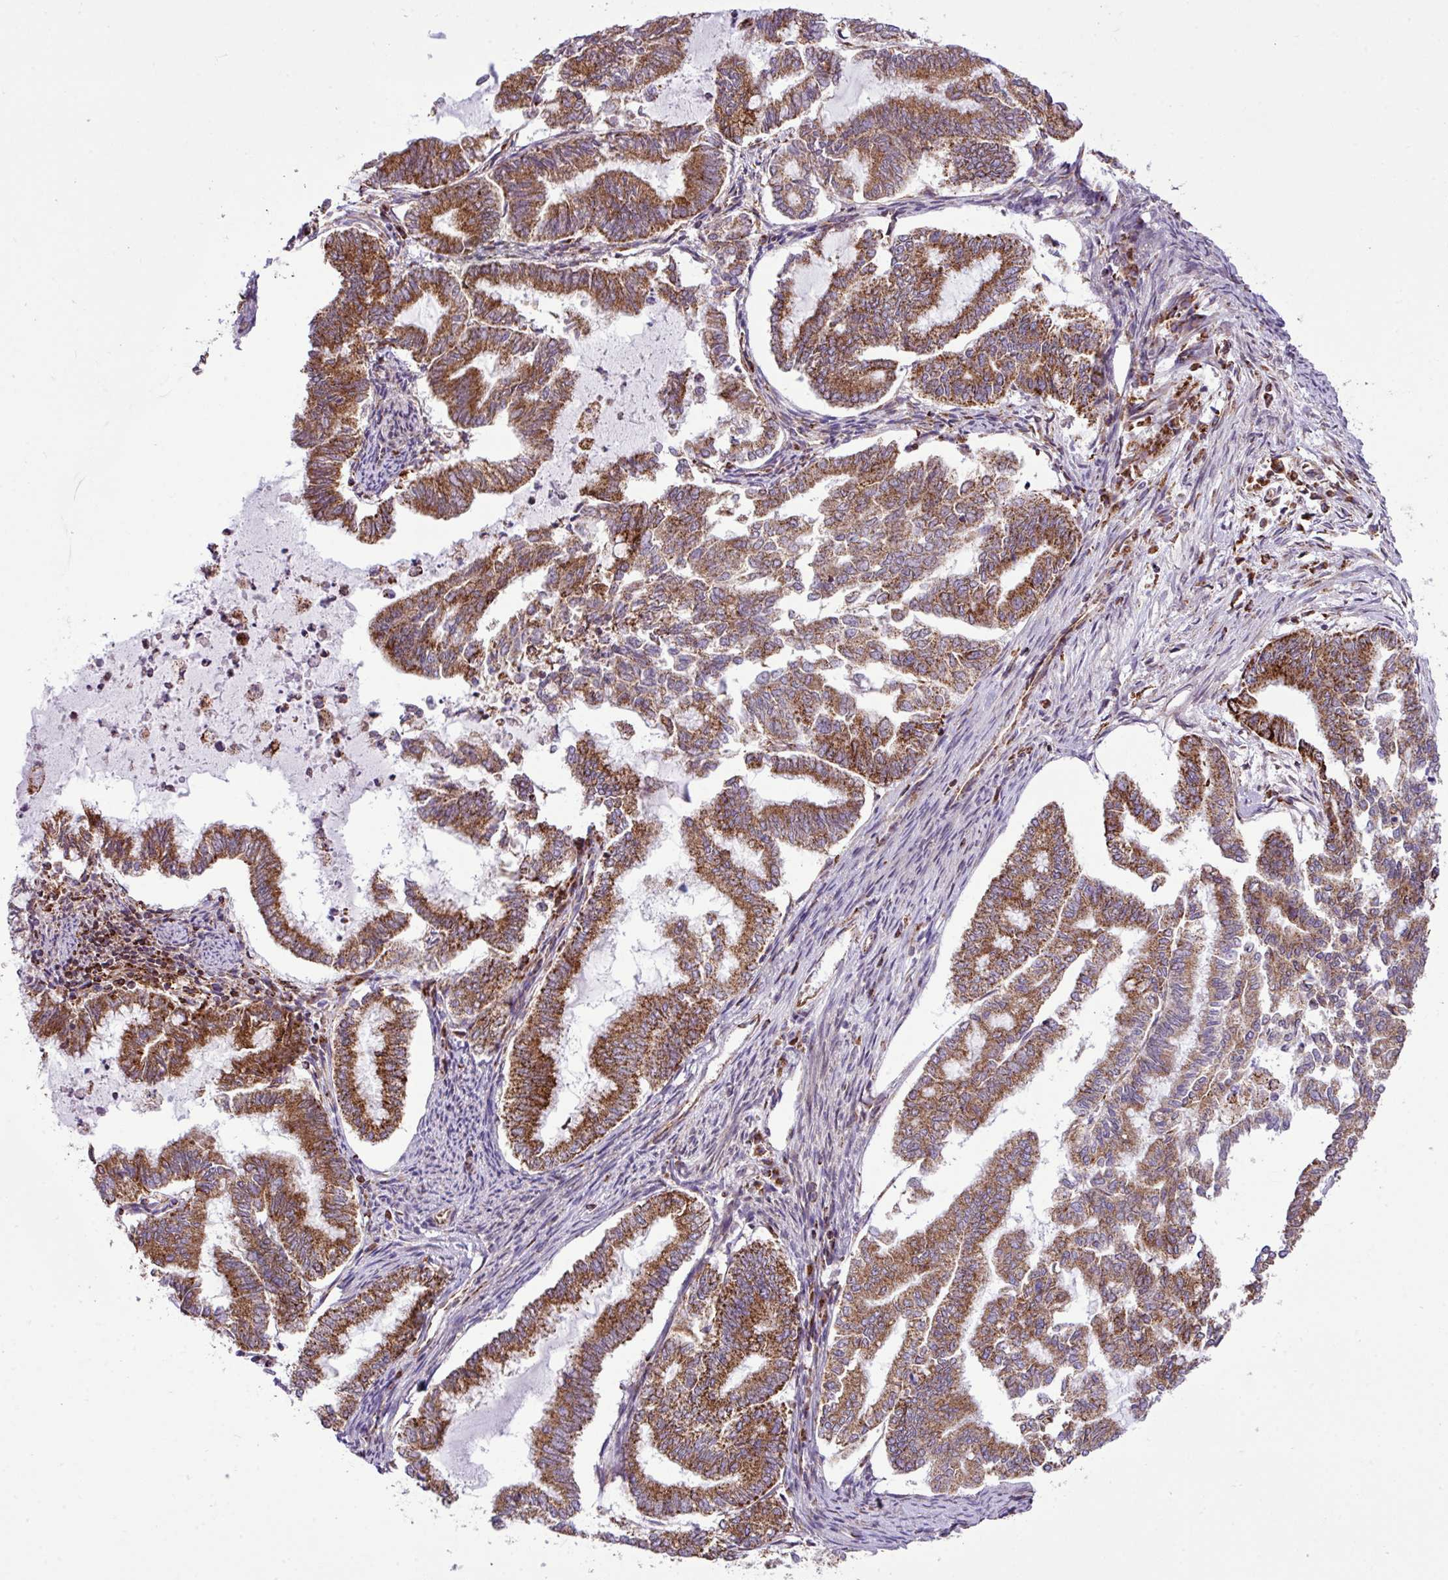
{"staining": {"intensity": "strong", "quantity": ">75%", "location": "cytoplasmic/membranous"}, "tissue": "endometrial cancer", "cell_type": "Tumor cells", "image_type": "cancer", "snomed": [{"axis": "morphology", "description": "Adenocarcinoma, NOS"}, {"axis": "topography", "description": "Endometrium"}], "caption": "A micrograph of human endometrial adenocarcinoma stained for a protein exhibits strong cytoplasmic/membranous brown staining in tumor cells. (brown staining indicates protein expression, while blue staining denotes nuclei).", "gene": "ZNF569", "patient": {"sex": "female", "age": 79}}